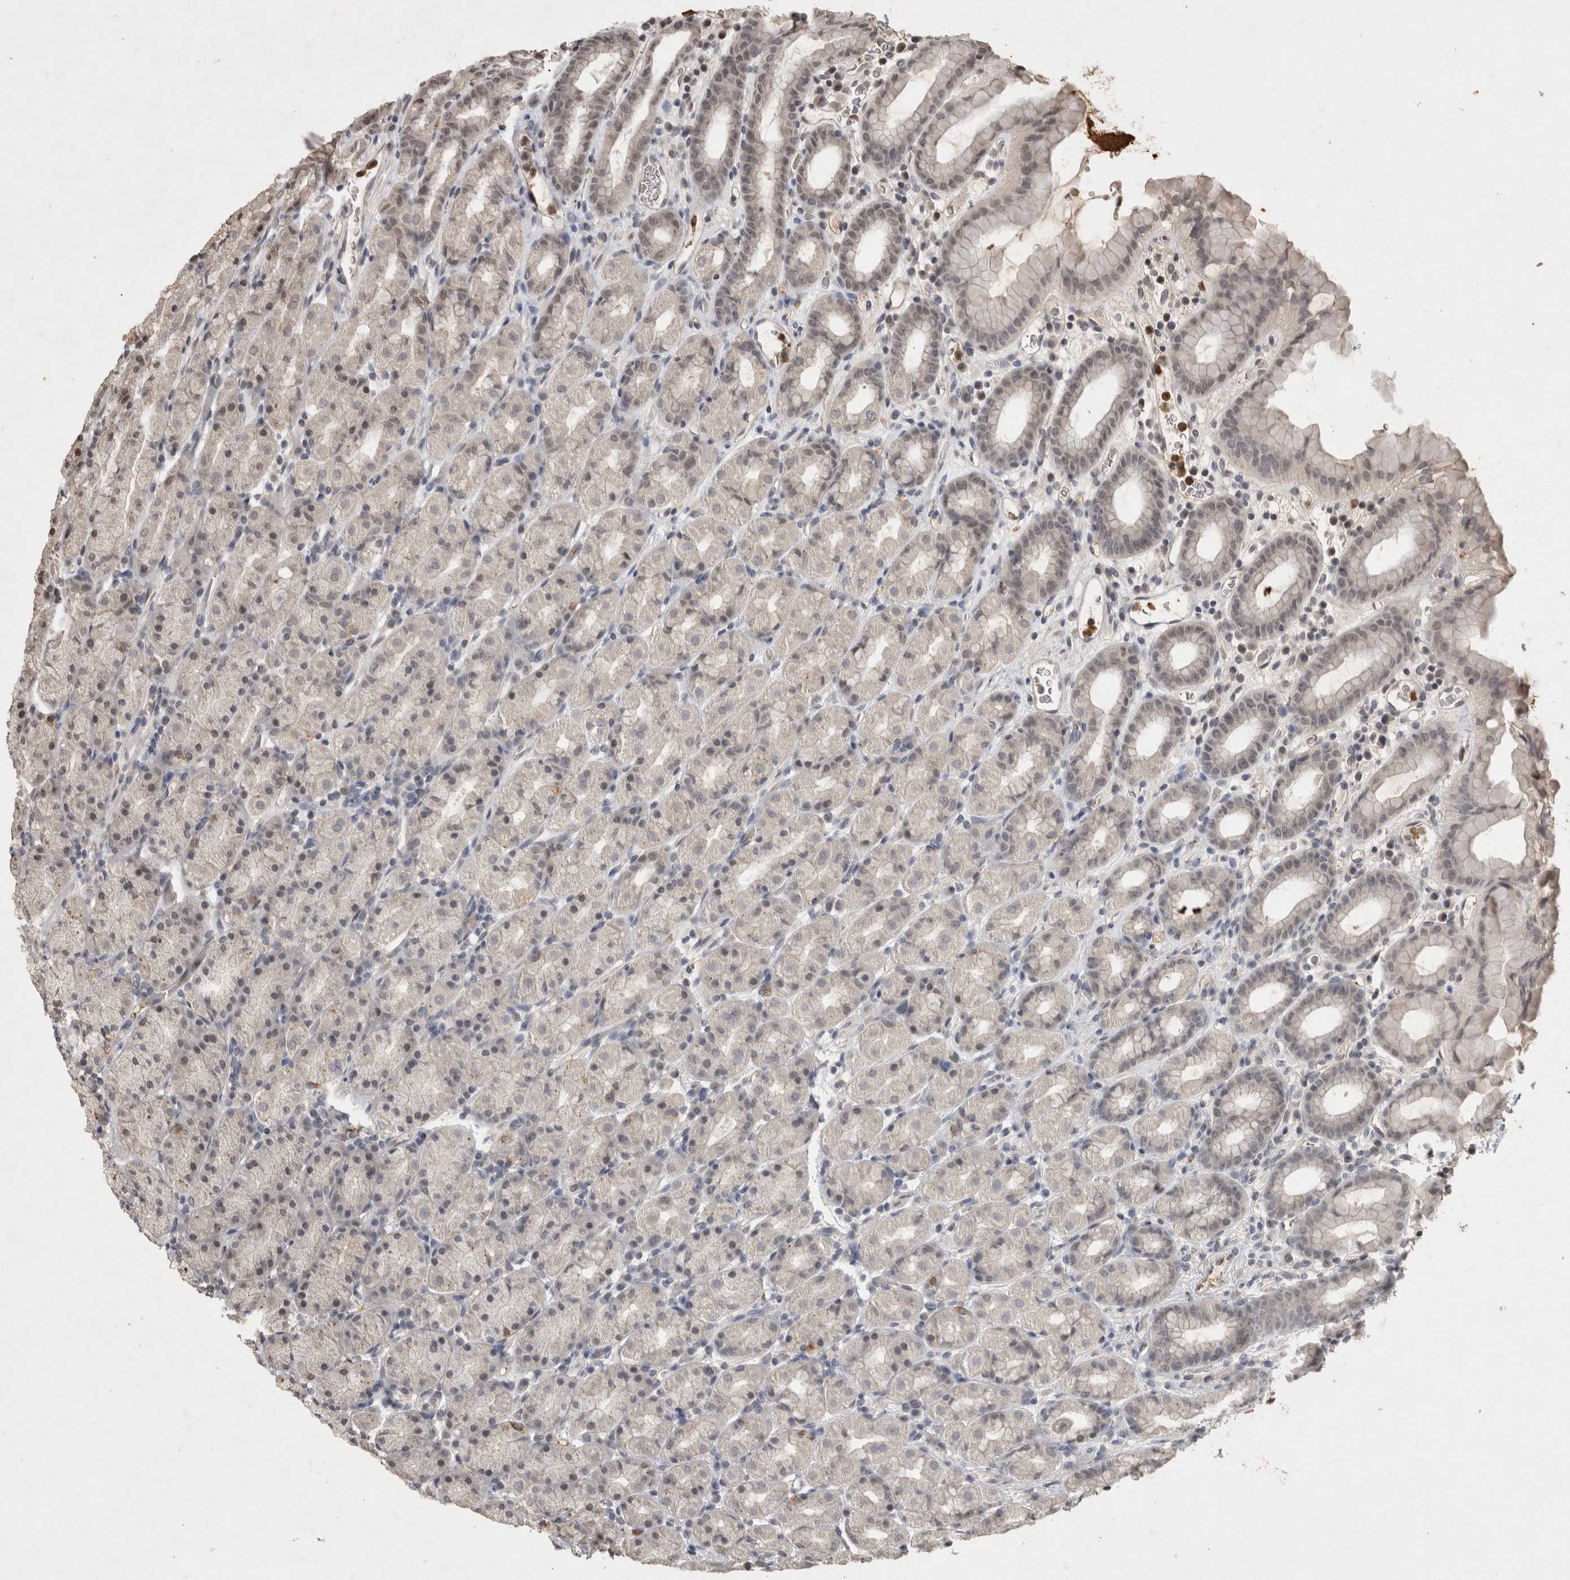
{"staining": {"intensity": "moderate", "quantity": "<25%", "location": "cytoplasmic/membranous"}, "tissue": "stomach", "cell_type": "Glandular cells", "image_type": "normal", "snomed": [{"axis": "morphology", "description": "Normal tissue, NOS"}, {"axis": "topography", "description": "Stomach, upper"}], "caption": "A low amount of moderate cytoplasmic/membranous staining is identified in about <25% of glandular cells in benign stomach. (IHC, brightfield microscopy, high magnification).", "gene": "HRK", "patient": {"sex": "male", "age": 68}}